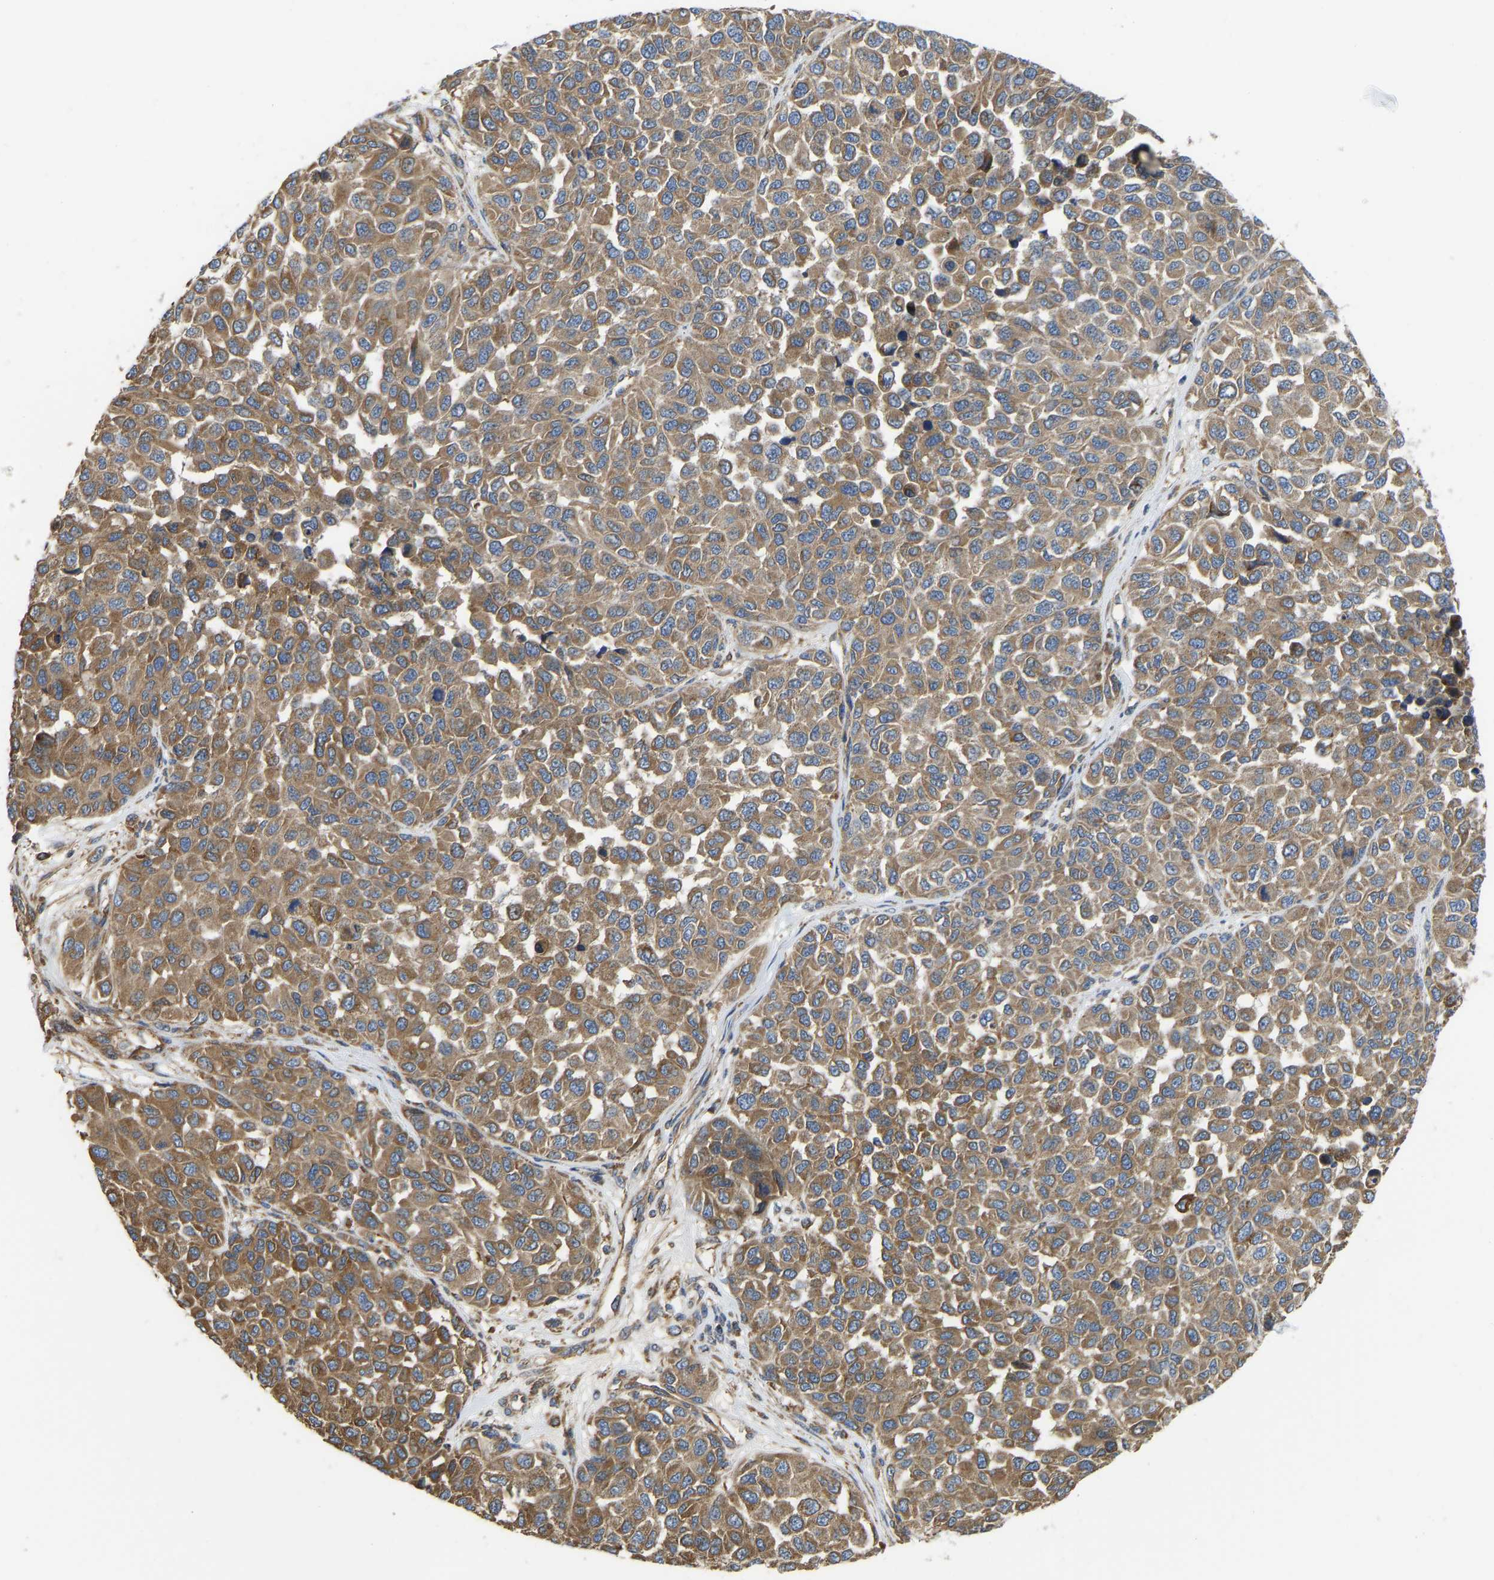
{"staining": {"intensity": "moderate", "quantity": ">75%", "location": "cytoplasmic/membranous"}, "tissue": "melanoma", "cell_type": "Tumor cells", "image_type": "cancer", "snomed": [{"axis": "morphology", "description": "Malignant melanoma, NOS"}, {"axis": "topography", "description": "Skin"}], "caption": "IHC histopathology image of neoplastic tissue: human malignant melanoma stained using immunohistochemistry exhibits medium levels of moderate protein expression localized specifically in the cytoplasmic/membranous of tumor cells, appearing as a cytoplasmic/membranous brown color.", "gene": "FLNB", "patient": {"sex": "male", "age": 62}}